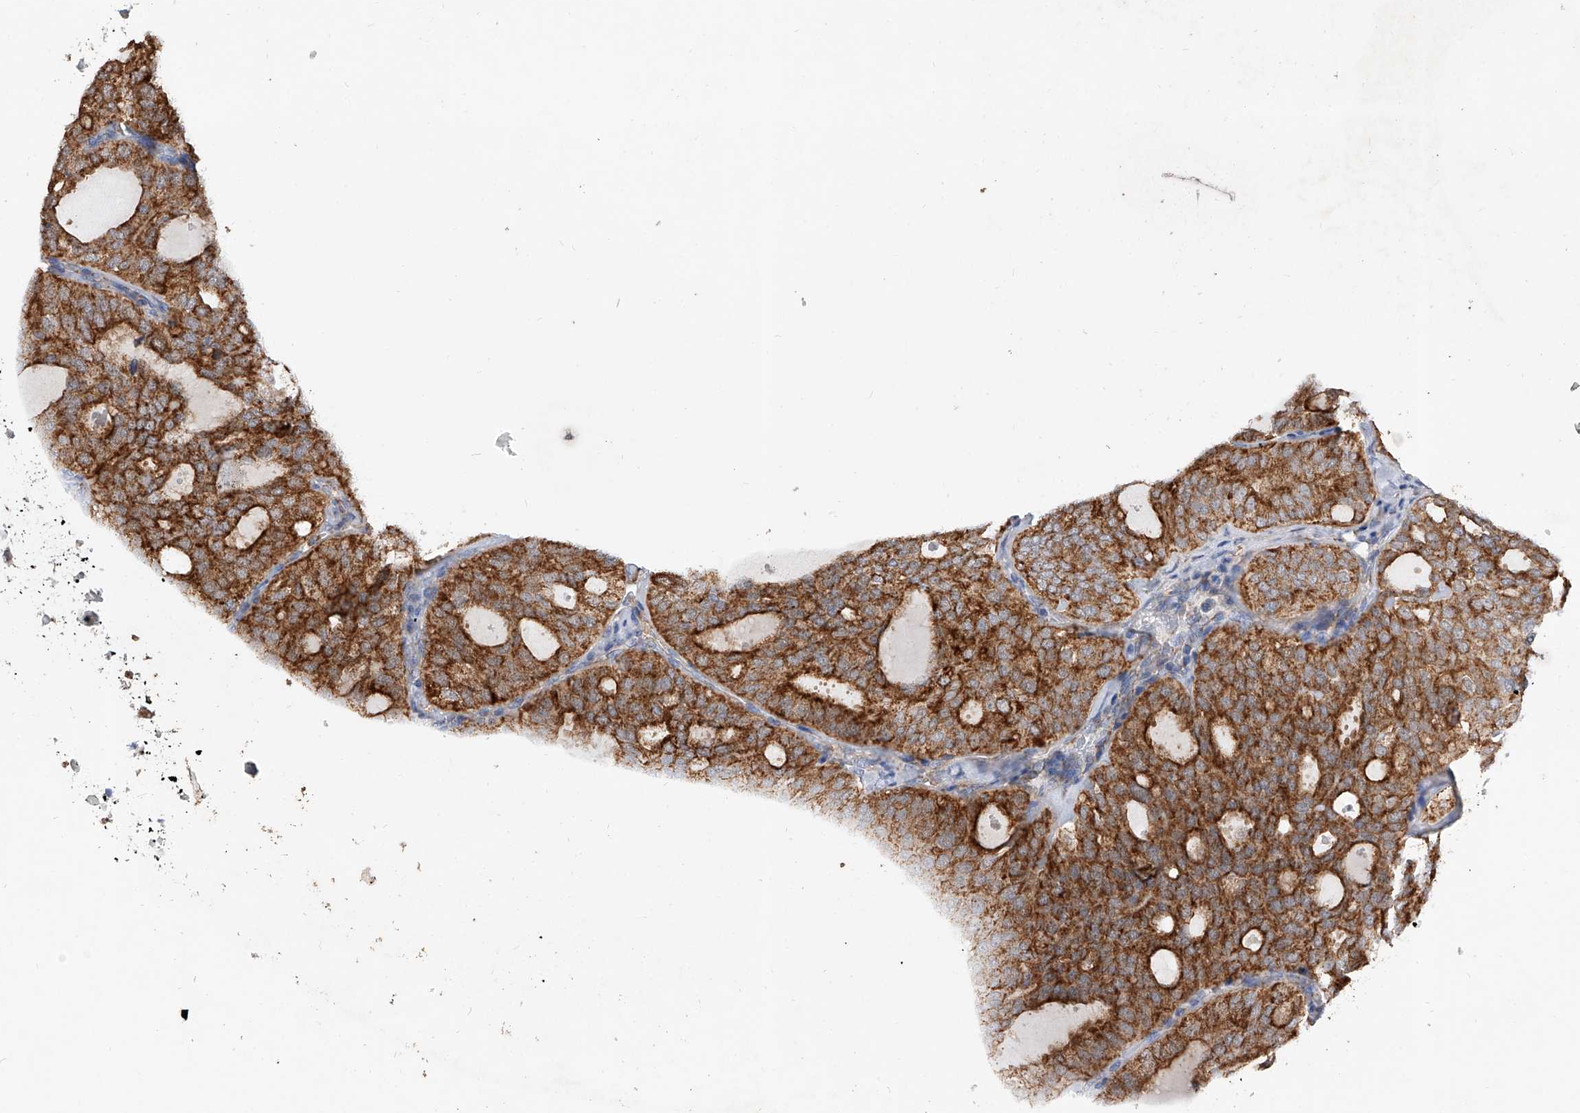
{"staining": {"intensity": "strong", "quantity": ">75%", "location": "cytoplasmic/membranous"}, "tissue": "thyroid cancer", "cell_type": "Tumor cells", "image_type": "cancer", "snomed": [{"axis": "morphology", "description": "Follicular adenoma carcinoma, NOS"}, {"axis": "topography", "description": "Thyroid gland"}], "caption": "The photomicrograph reveals immunohistochemical staining of thyroid follicular adenoma carcinoma. There is strong cytoplasmic/membranous staining is appreciated in approximately >75% of tumor cells.", "gene": "PDSS2", "patient": {"sex": "male", "age": 75}}